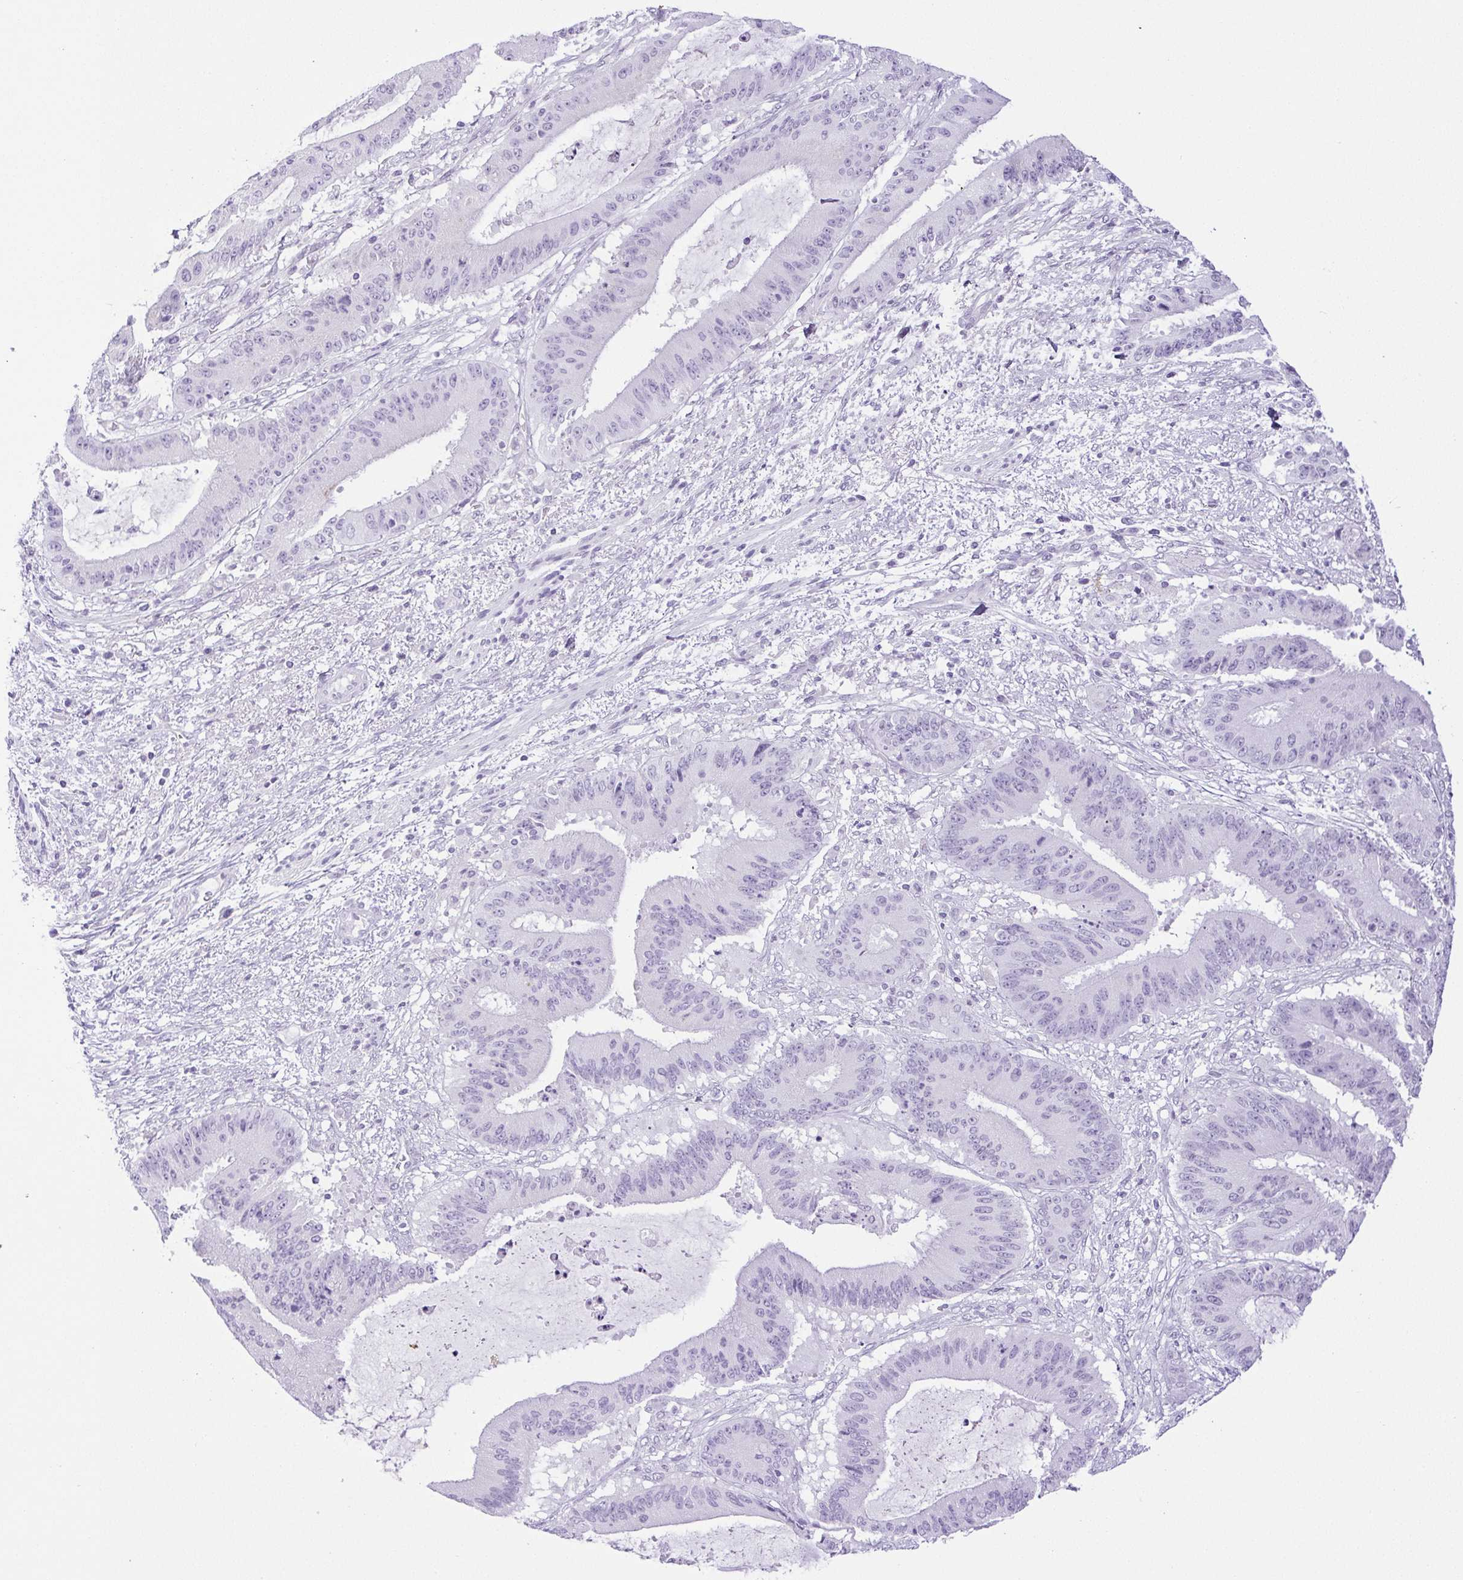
{"staining": {"intensity": "negative", "quantity": "none", "location": "none"}, "tissue": "liver cancer", "cell_type": "Tumor cells", "image_type": "cancer", "snomed": [{"axis": "morphology", "description": "Normal tissue, NOS"}, {"axis": "morphology", "description": "Cholangiocarcinoma"}, {"axis": "topography", "description": "Liver"}, {"axis": "topography", "description": "Peripheral nerve tissue"}], "caption": "Immunohistochemistry histopathology image of neoplastic tissue: human liver cancer stained with DAB exhibits no significant protein expression in tumor cells.", "gene": "HLA-G", "patient": {"sex": "female", "age": 73}}